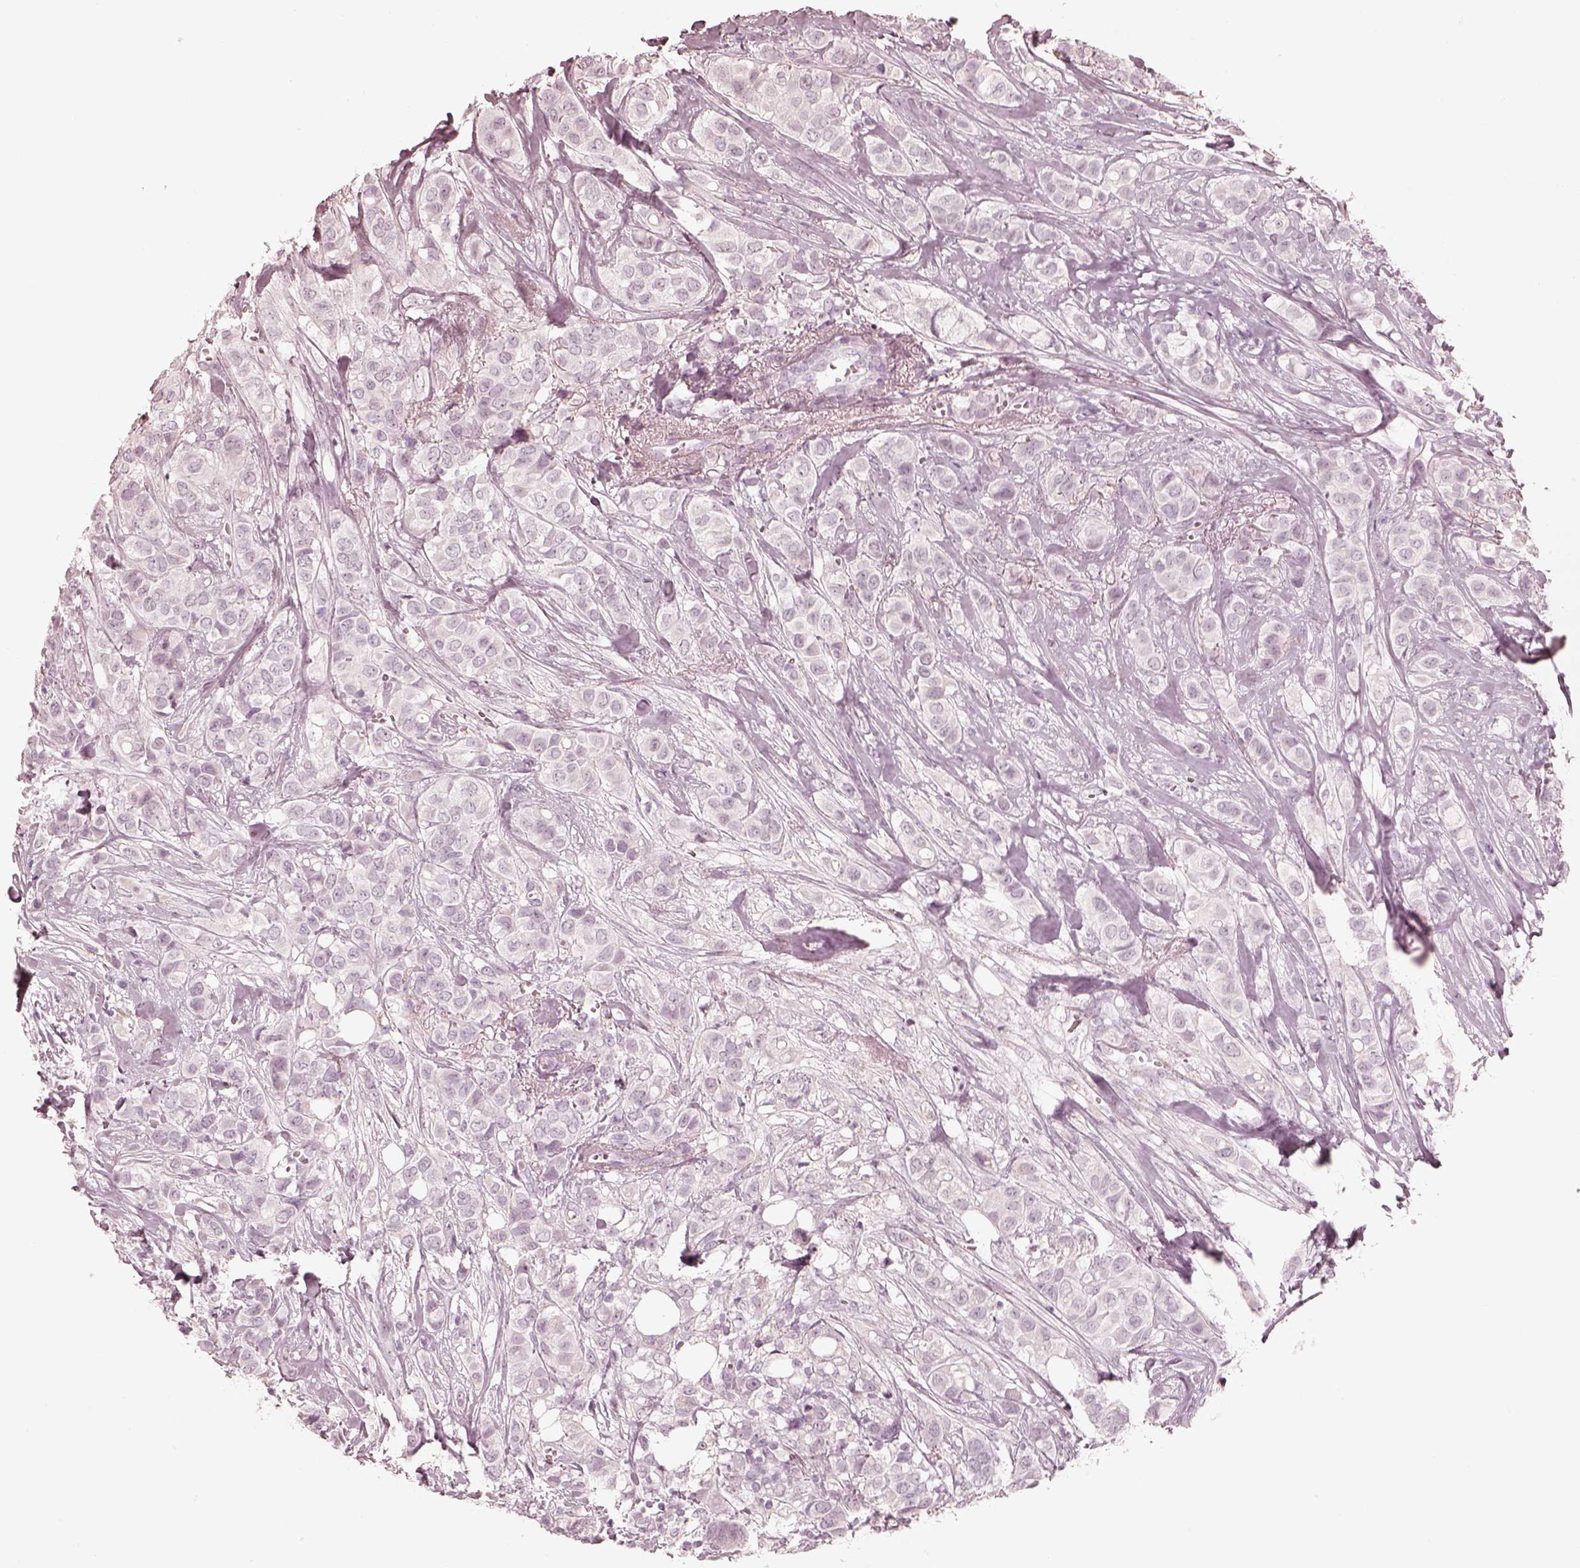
{"staining": {"intensity": "negative", "quantity": "none", "location": "none"}, "tissue": "breast cancer", "cell_type": "Tumor cells", "image_type": "cancer", "snomed": [{"axis": "morphology", "description": "Duct carcinoma"}, {"axis": "topography", "description": "Breast"}], "caption": "The photomicrograph shows no staining of tumor cells in invasive ductal carcinoma (breast).", "gene": "CALR3", "patient": {"sex": "female", "age": 85}}